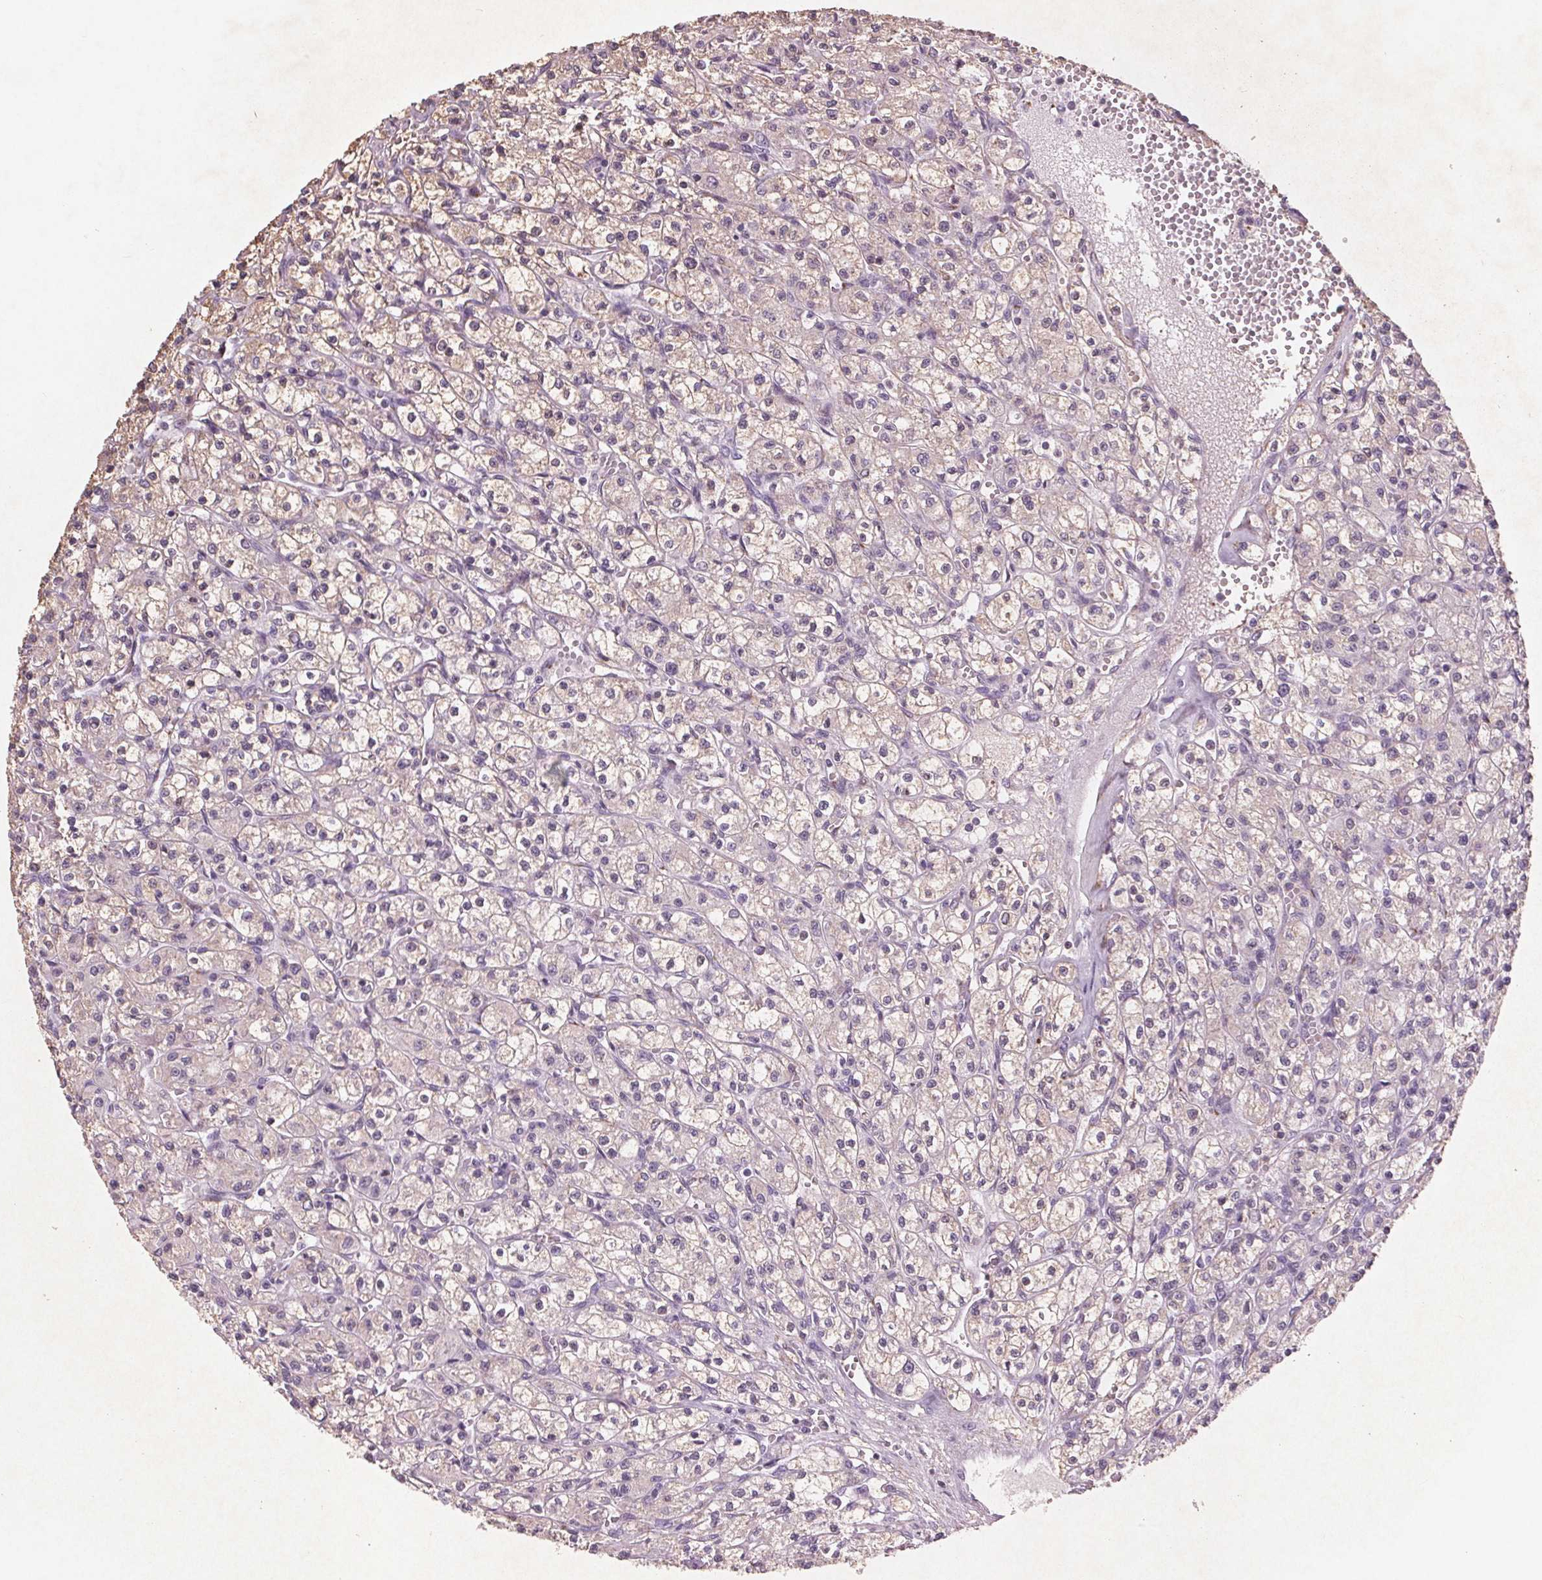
{"staining": {"intensity": "weak", "quantity": "25%-75%", "location": "cytoplasmic/membranous"}, "tissue": "renal cancer", "cell_type": "Tumor cells", "image_type": "cancer", "snomed": [{"axis": "morphology", "description": "Adenocarcinoma, NOS"}, {"axis": "topography", "description": "Kidney"}], "caption": "The micrograph shows immunohistochemical staining of adenocarcinoma (renal). There is weak cytoplasmic/membranous staining is seen in about 25%-75% of tumor cells.", "gene": "PTPN14", "patient": {"sex": "female", "age": 70}}